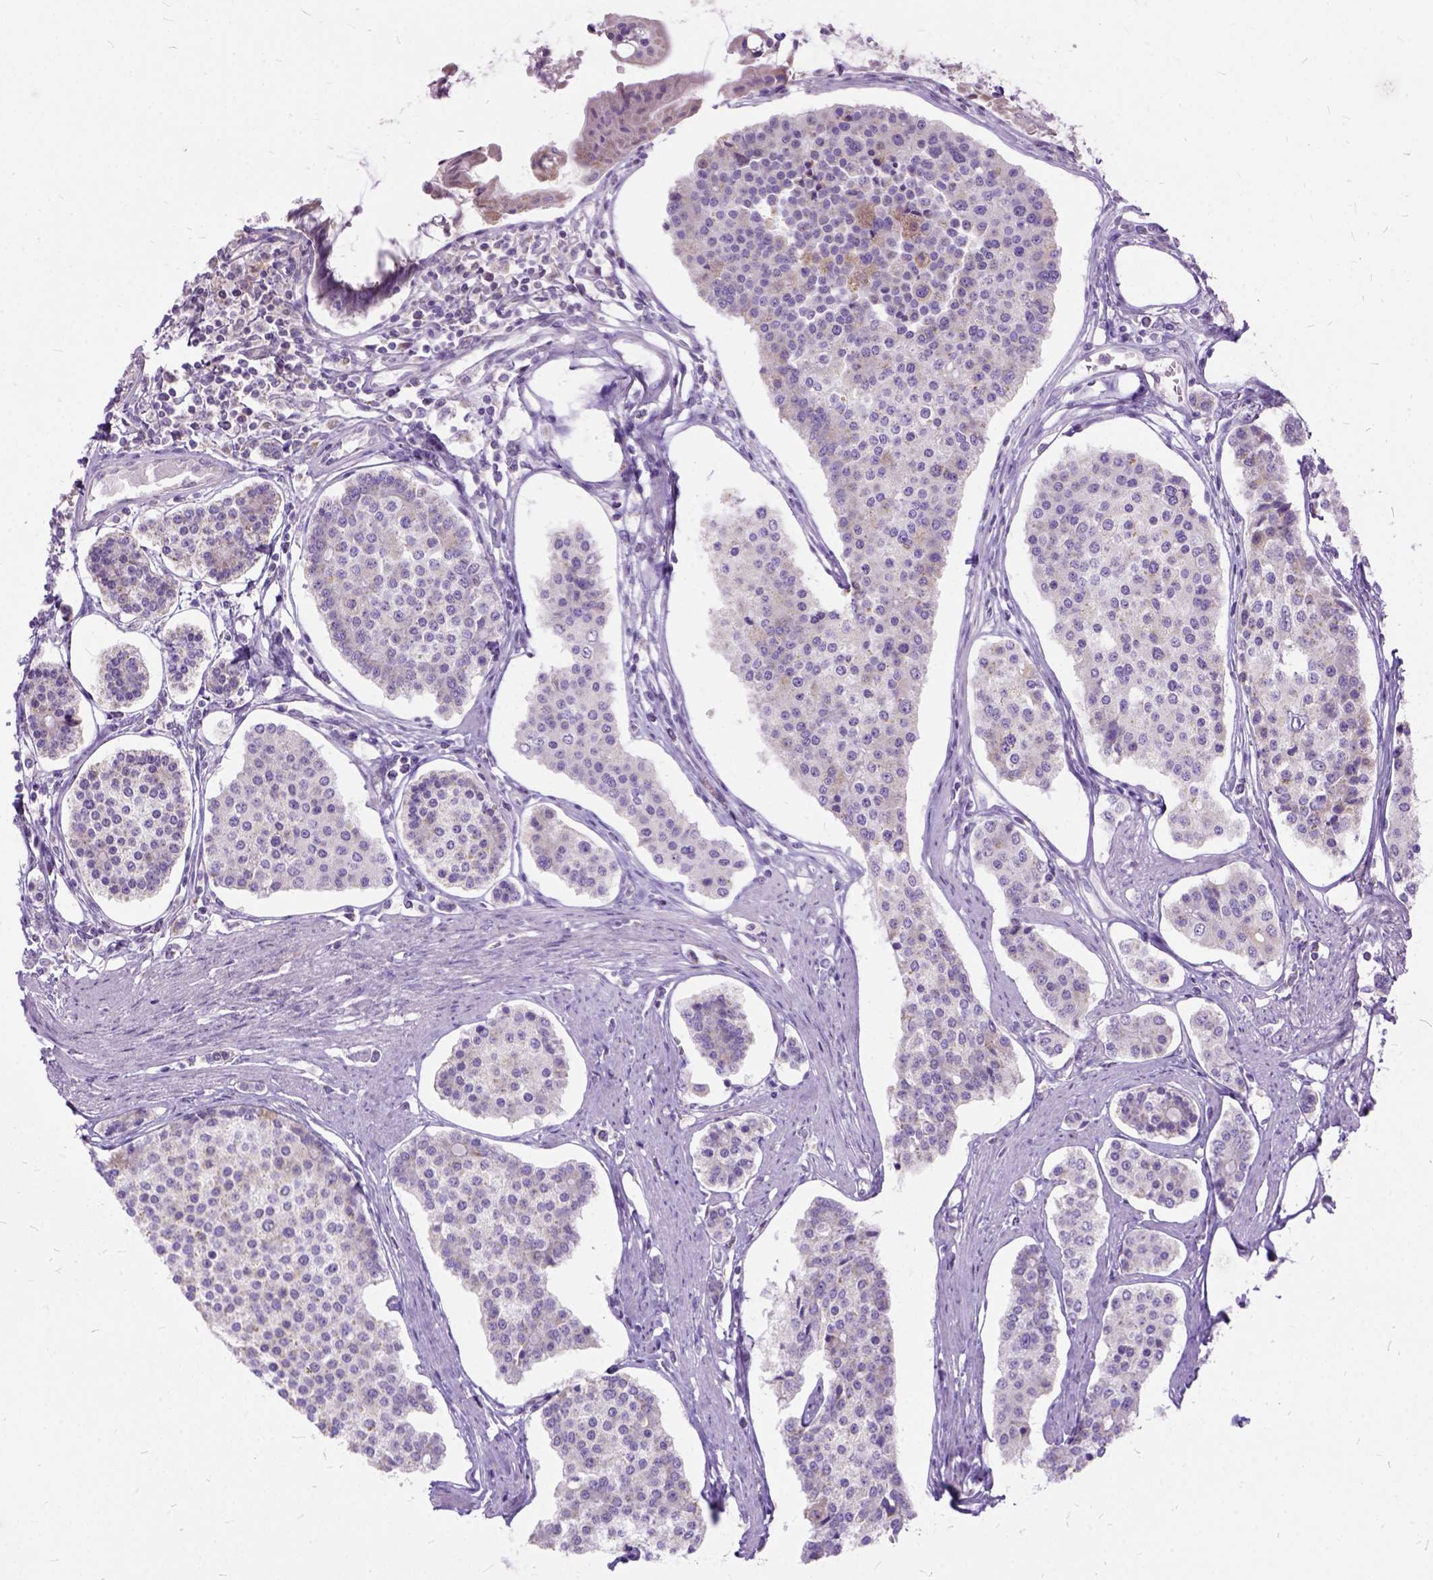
{"staining": {"intensity": "negative", "quantity": "none", "location": "none"}, "tissue": "carcinoid", "cell_type": "Tumor cells", "image_type": "cancer", "snomed": [{"axis": "morphology", "description": "Carcinoid, malignant, NOS"}, {"axis": "topography", "description": "Small intestine"}], "caption": "Tumor cells are negative for protein expression in human carcinoid (malignant).", "gene": "CTAG2", "patient": {"sex": "female", "age": 65}}